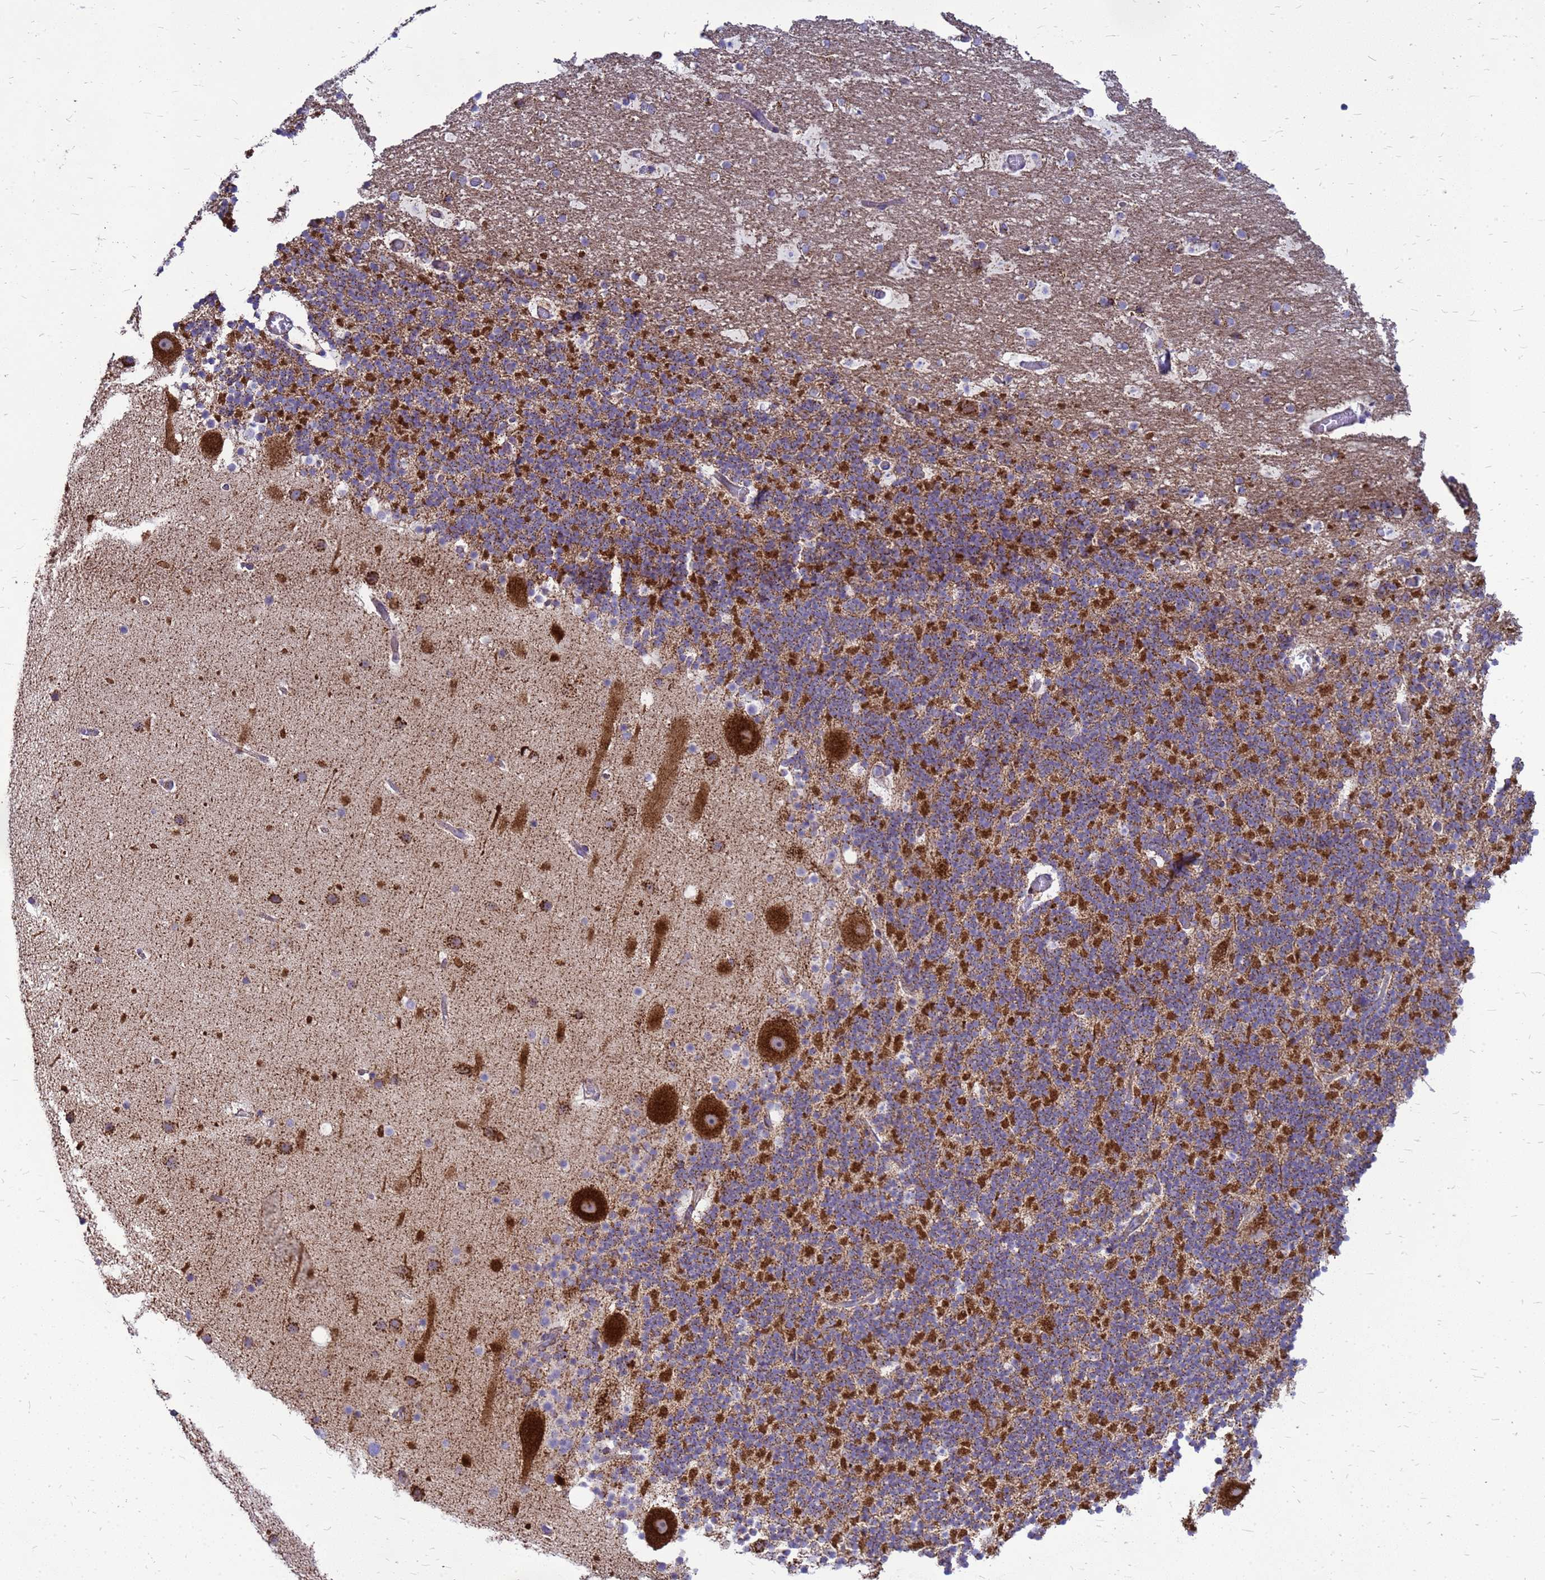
{"staining": {"intensity": "strong", "quantity": "25%-75%", "location": "cytoplasmic/membranous"}, "tissue": "cerebellum", "cell_type": "Cells in granular layer", "image_type": "normal", "snomed": [{"axis": "morphology", "description": "Normal tissue, NOS"}, {"axis": "topography", "description": "Cerebellum"}], "caption": "The image reveals a brown stain indicating the presence of a protein in the cytoplasmic/membranous of cells in granular layer in cerebellum. (DAB IHC, brown staining for protein, blue staining for nuclei).", "gene": "FSTL4", "patient": {"sex": "male", "age": 57}}